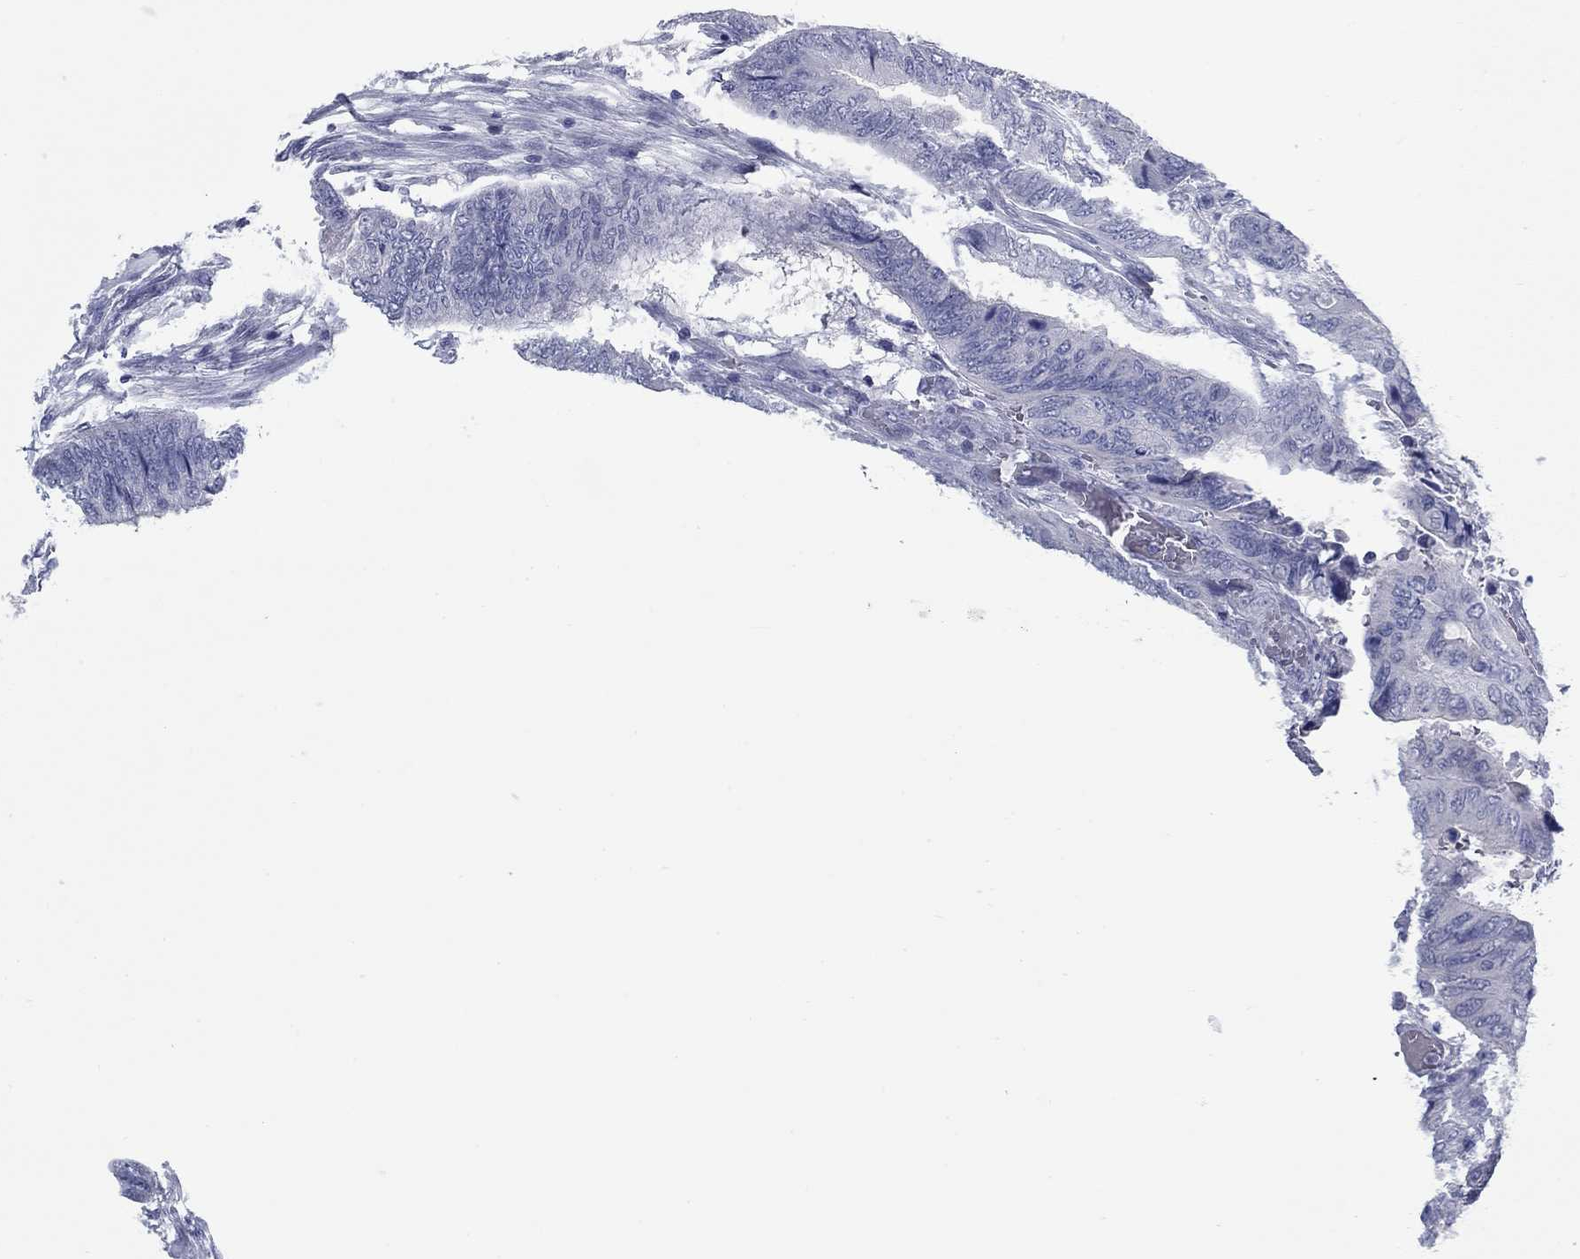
{"staining": {"intensity": "negative", "quantity": "none", "location": "none"}, "tissue": "colorectal cancer", "cell_type": "Tumor cells", "image_type": "cancer", "snomed": [{"axis": "morphology", "description": "Normal tissue, NOS"}, {"axis": "morphology", "description": "Adenocarcinoma, NOS"}, {"axis": "topography", "description": "Rectum"}, {"axis": "topography", "description": "Peripheral nerve tissue"}], "caption": "An image of adenocarcinoma (colorectal) stained for a protein demonstrates no brown staining in tumor cells. (Brightfield microscopy of DAB (3,3'-diaminobenzidine) immunohistochemistry (IHC) at high magnification).", "gene": "KIRREL2", "patient": {"sex": "male", "age": 92}}